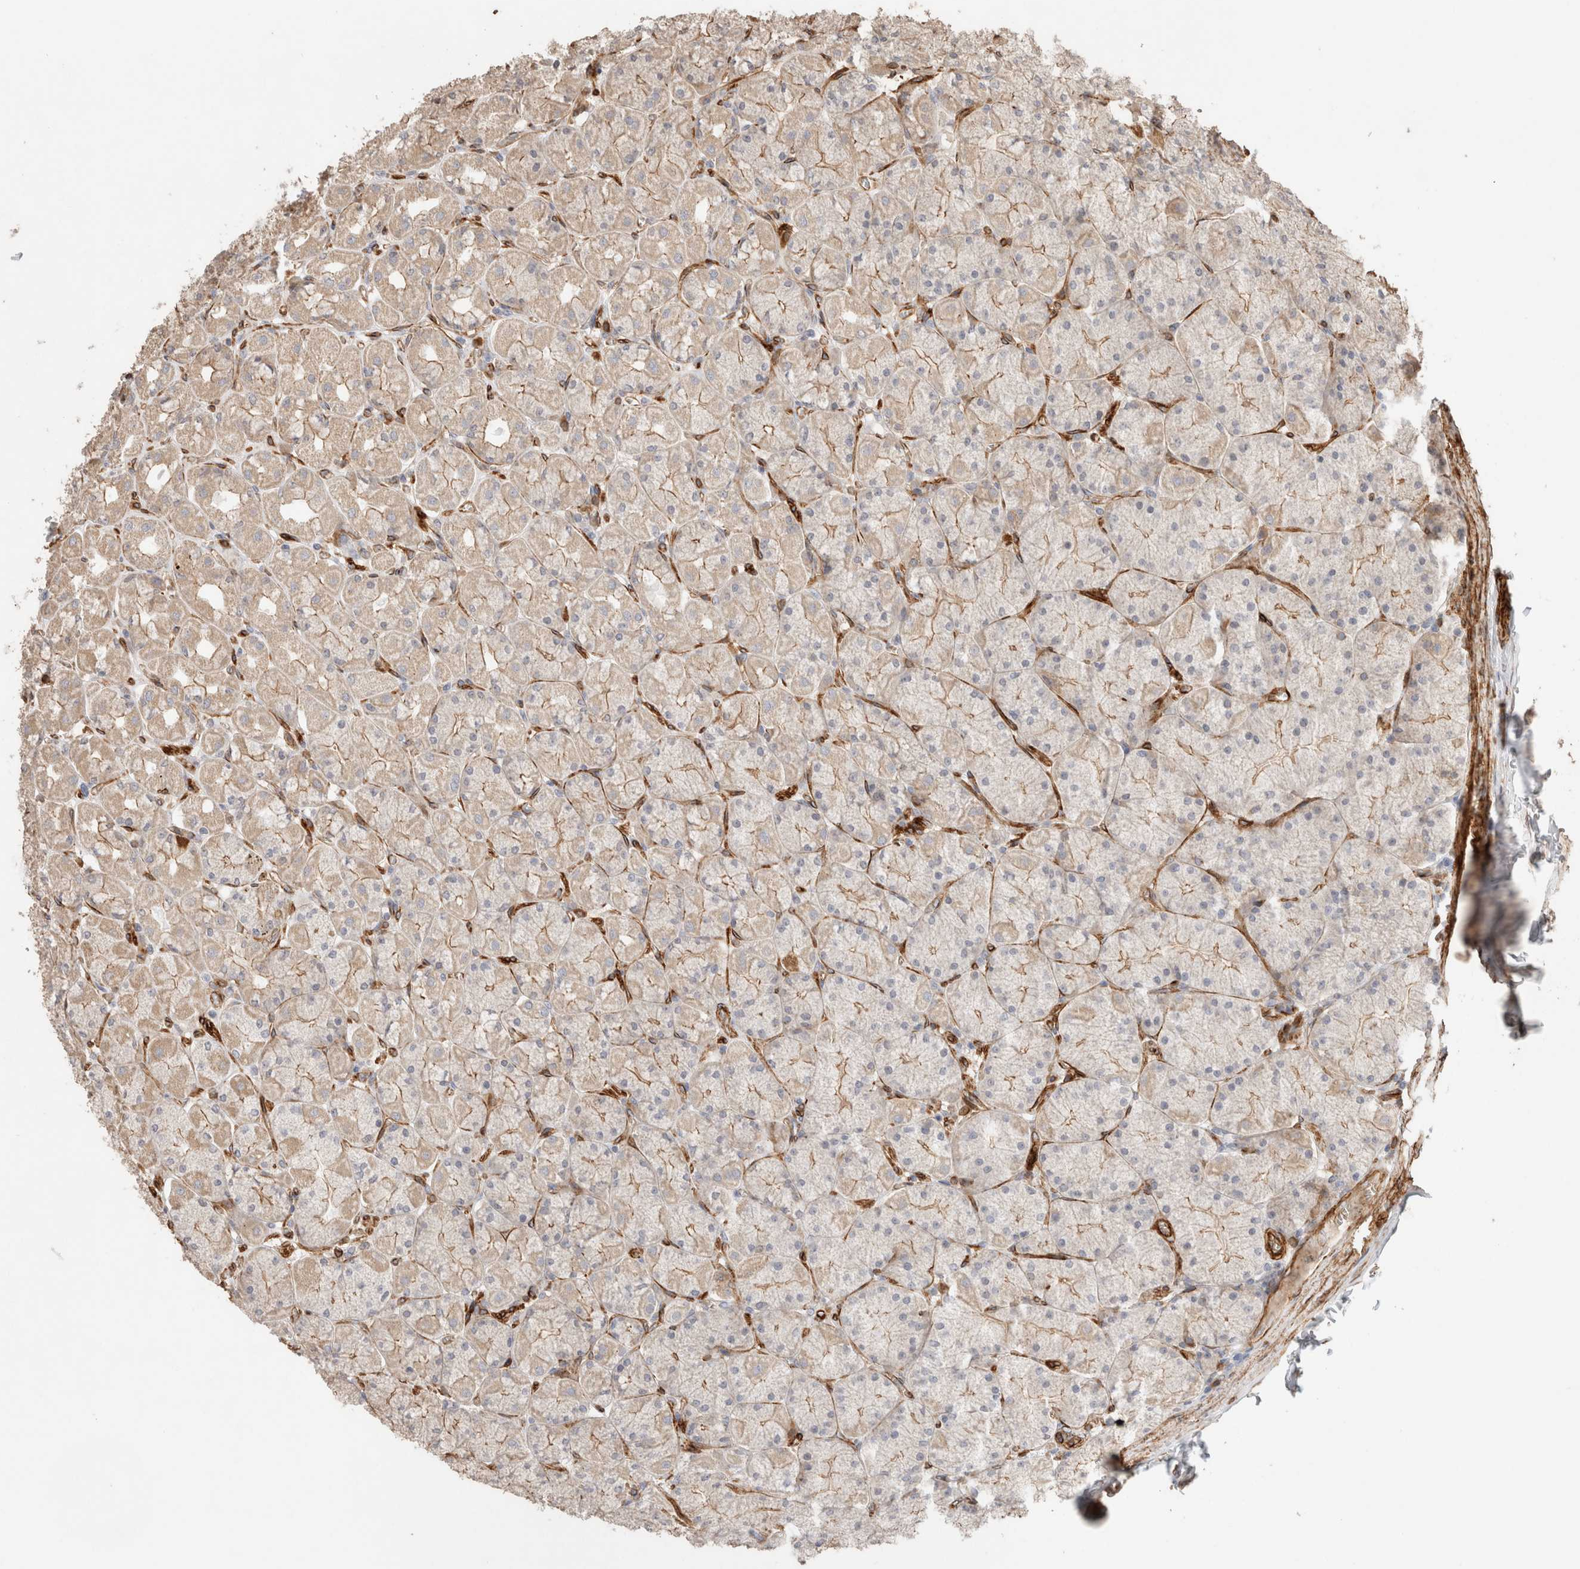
{"staining": {"intensity": "weak", "quantity": "25%-75%", "location": "cytoplasmic/membranous"}, "tissue": "stomach", "cell_type": "Glandular cells", "image_type": "normal", "snomed": [{"axis": "morphology", "description": "Normal tissue, NOS"}, {"axis": "topography", "description": "Stomach, upper"}], "caption": "Immunohistochemical staining of benign human stomach displays weak cytoplasmic/membranous protein staining in about 25%-75% of glandular cells. Using DAB (3,3'-diaminobenzidine) (brown) and hematoxylin (blue) stains, captured at high magnification using brightfield microscopy.", "gene": "RAB32", "patient": {"sex": "female", "age": 56}}